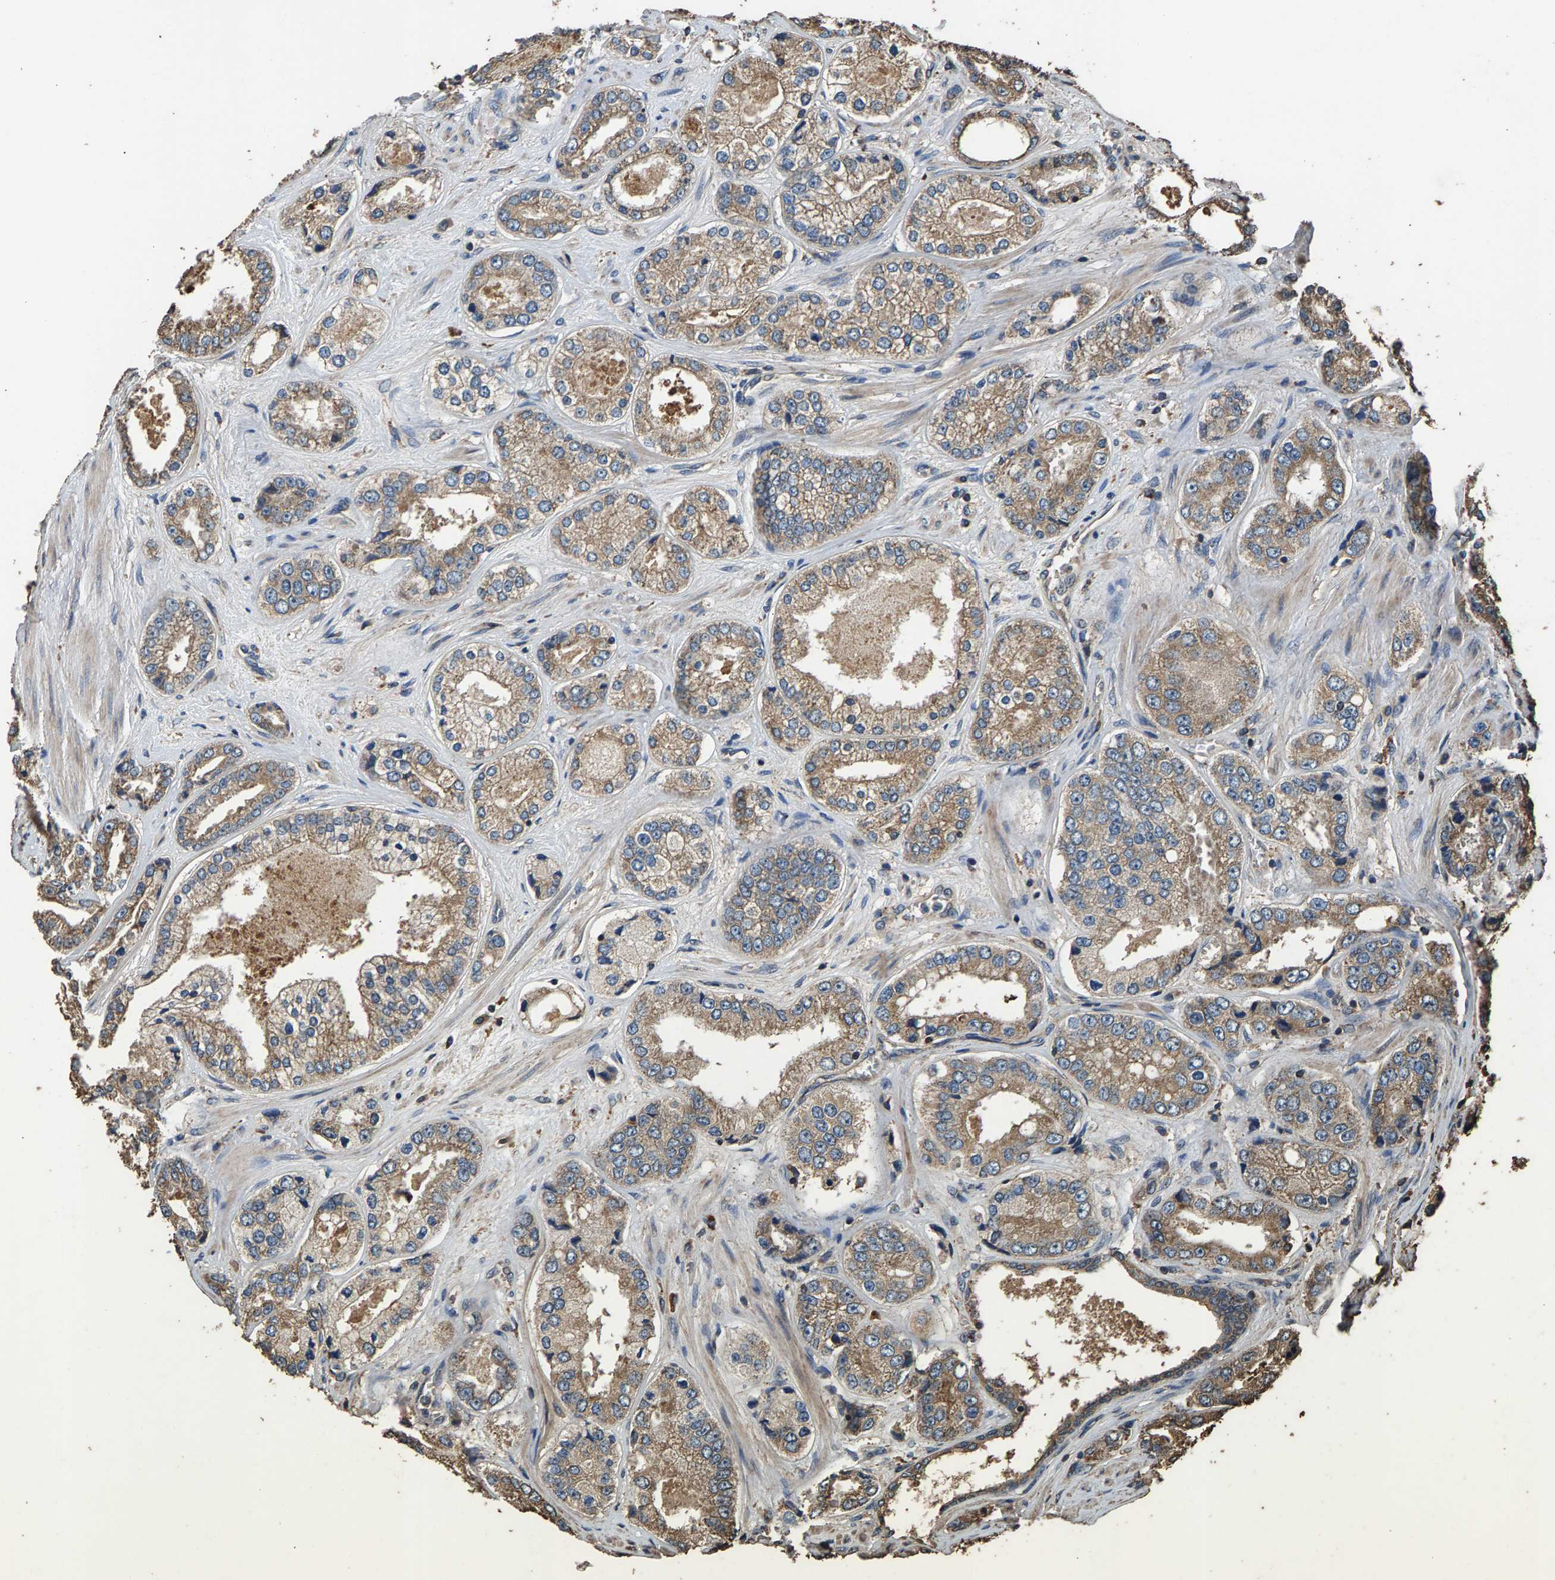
{"staining": {"intensity": "weak", "quantity": ">75%", "location": "cytoplasmic/membranous"}, "tissue": "prostate cancer", "cell_type": "Tumor cells", "image_type": "cancer", "snomed": [{"axis": "morphology", "description": "Adenocarcinoma, High grade"}, {"axis": "topography", "description": "Prostate"}], "caption": "Tumor cells exhibit low levels of weak cytoplasmic/membranous staining in about >75% of cells in adenocarcinoma (high-grade) (prostate).", "gene": "MRPL27", "patient": {"sex": "male", "age": 61}}